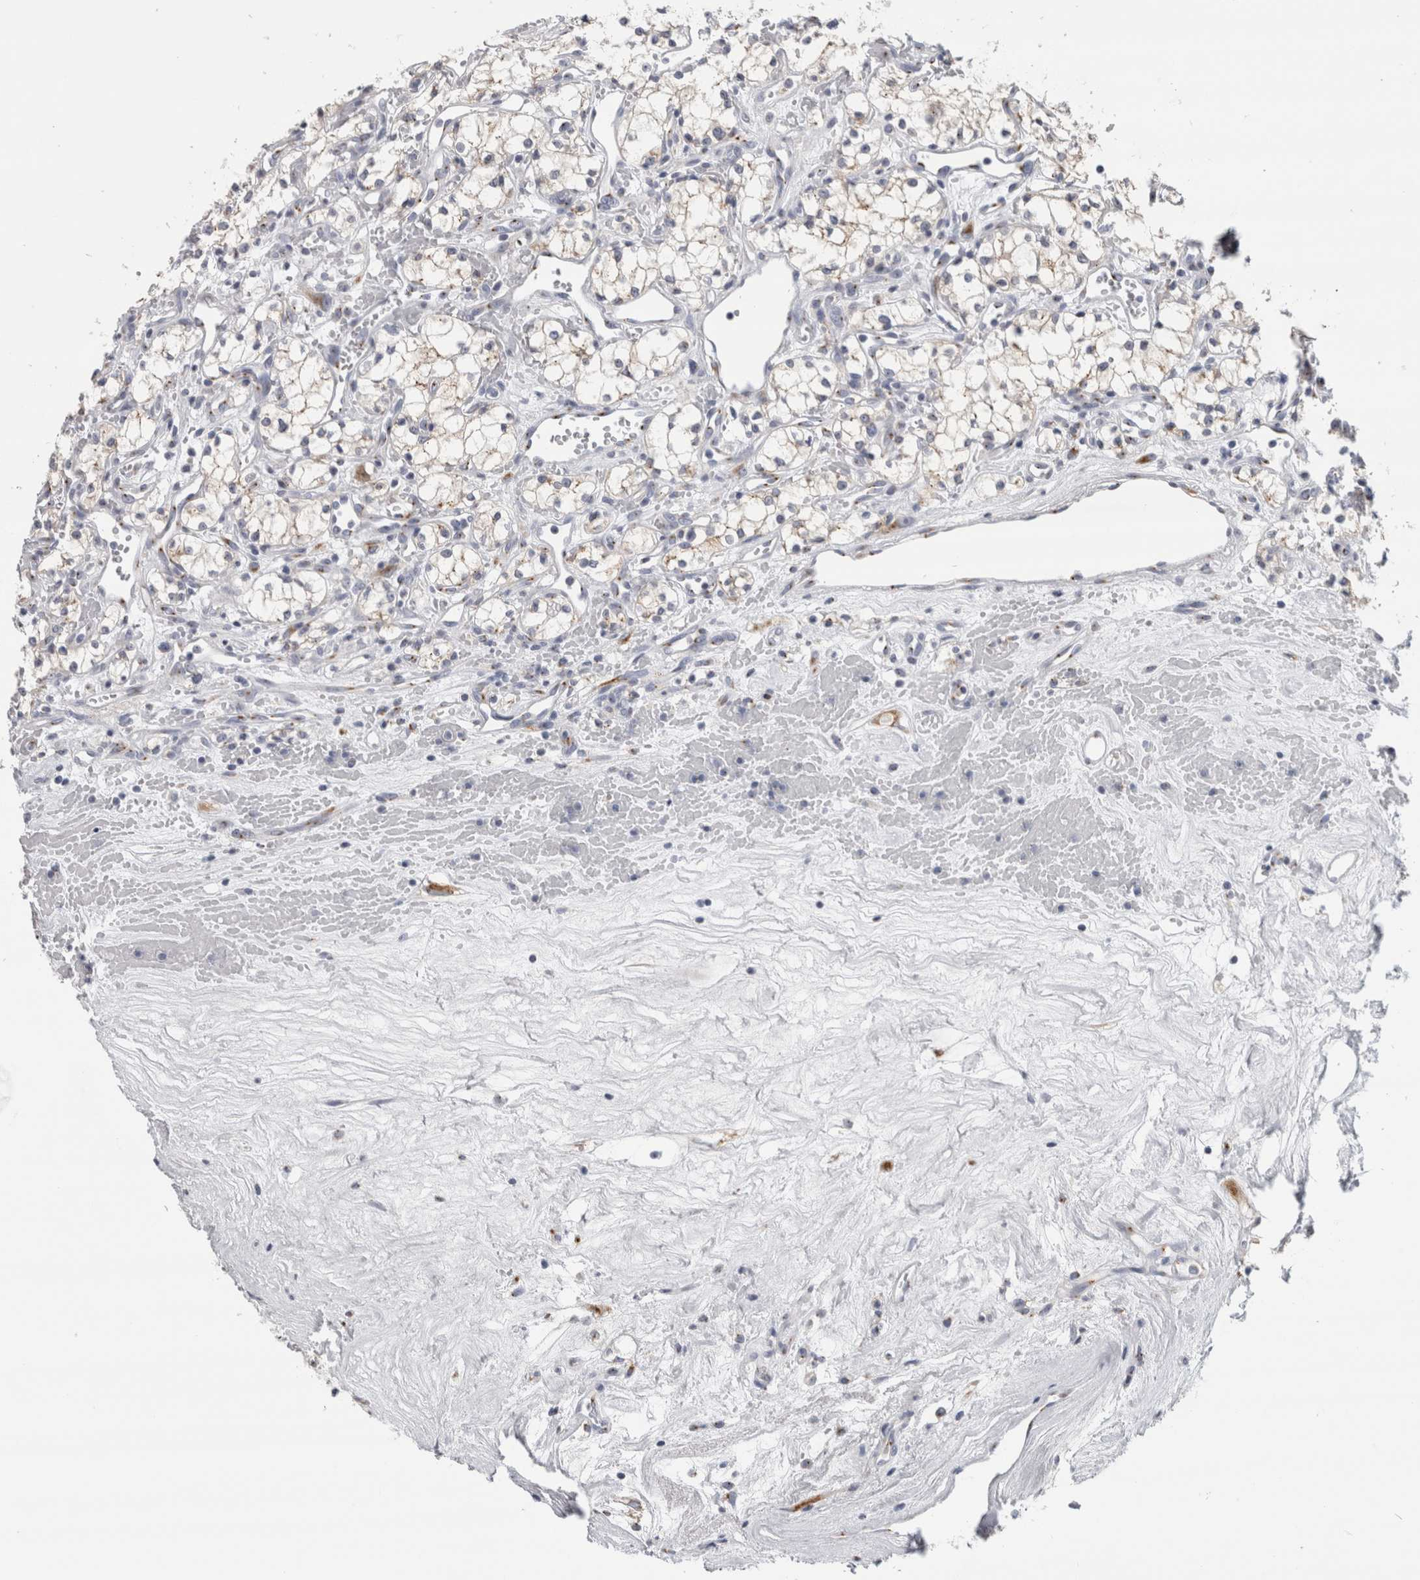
{"staining": {"intensity": "weak", "quantity": ">75%", "location": "cytoplasmic/membranous"}, "tissue": "renal cancer", "cell_type": "Tumor cells", "image_type": "cancer", "snomed": [{"axis": "morphology", "description": "Adenocarcinoma, NOS"}, {"axis": "topography", "description": "Kidney"}], "caption": "Brown immunohistochemical staining in human renal adenocarcinoma displays weak cytoplasmic/membranous staining in about >75% of tumor cells.", "gene": "AKAP9", "patient": {"sex": "male", "age": 59}}